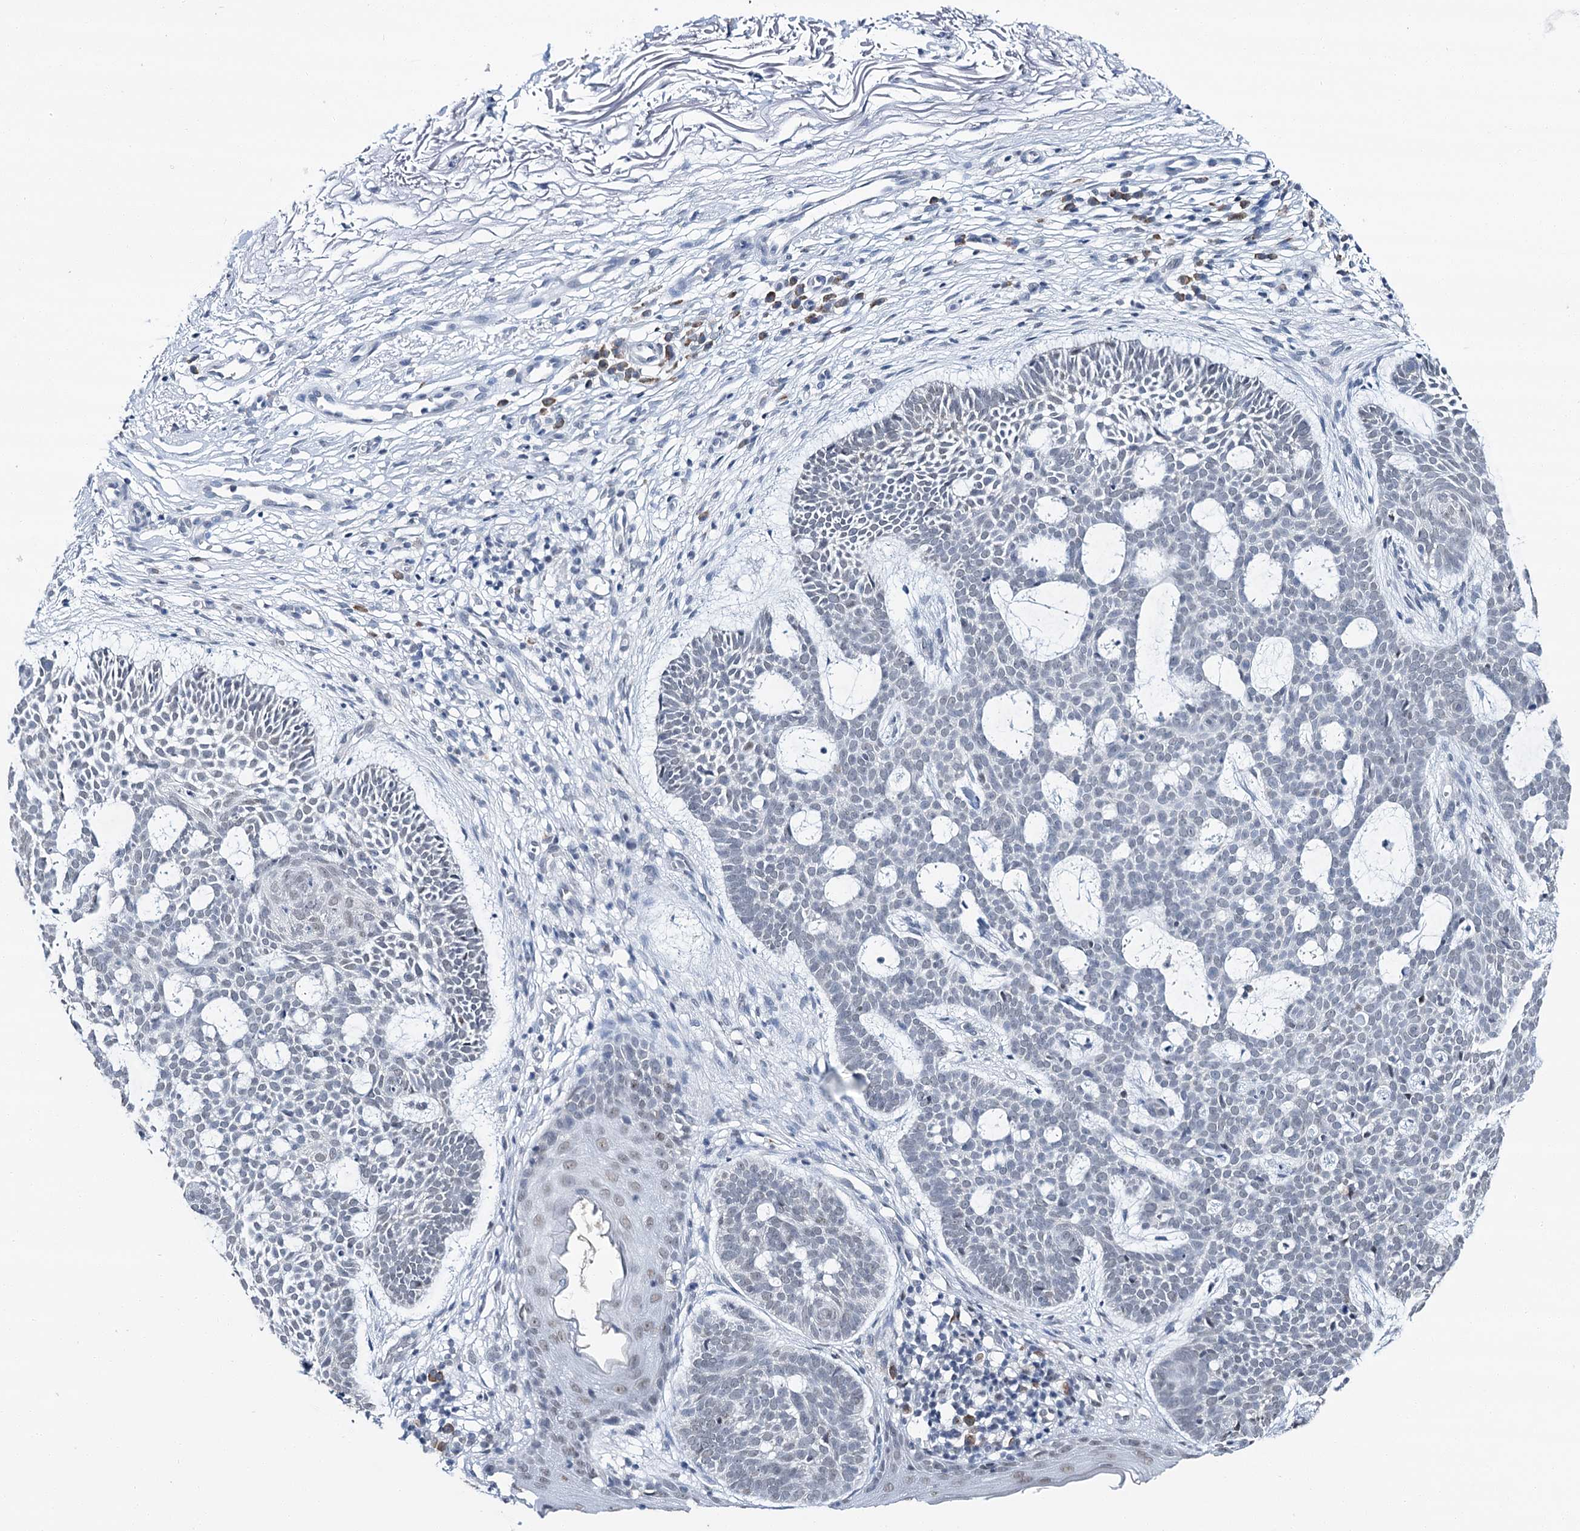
{"staining": {"intensity": "negative", "quantity": "none", "location": "none"}, "tissue": "skin cancer", "cell_type": "Tumor cells", "image_type": "cancer", "snomed": [{"axis": "morphology", "description": "Basal cell carcinoma"}, {"axis": "topography", "description": "Skin"}], "caption": "This is an immunohistochemistry (IHC) histopathology image of human basal cell carcinoma (skin). There is no expression in tumor cells.", "gene": "SPATS2", "patient": {"sex": "male", "age": 85}}